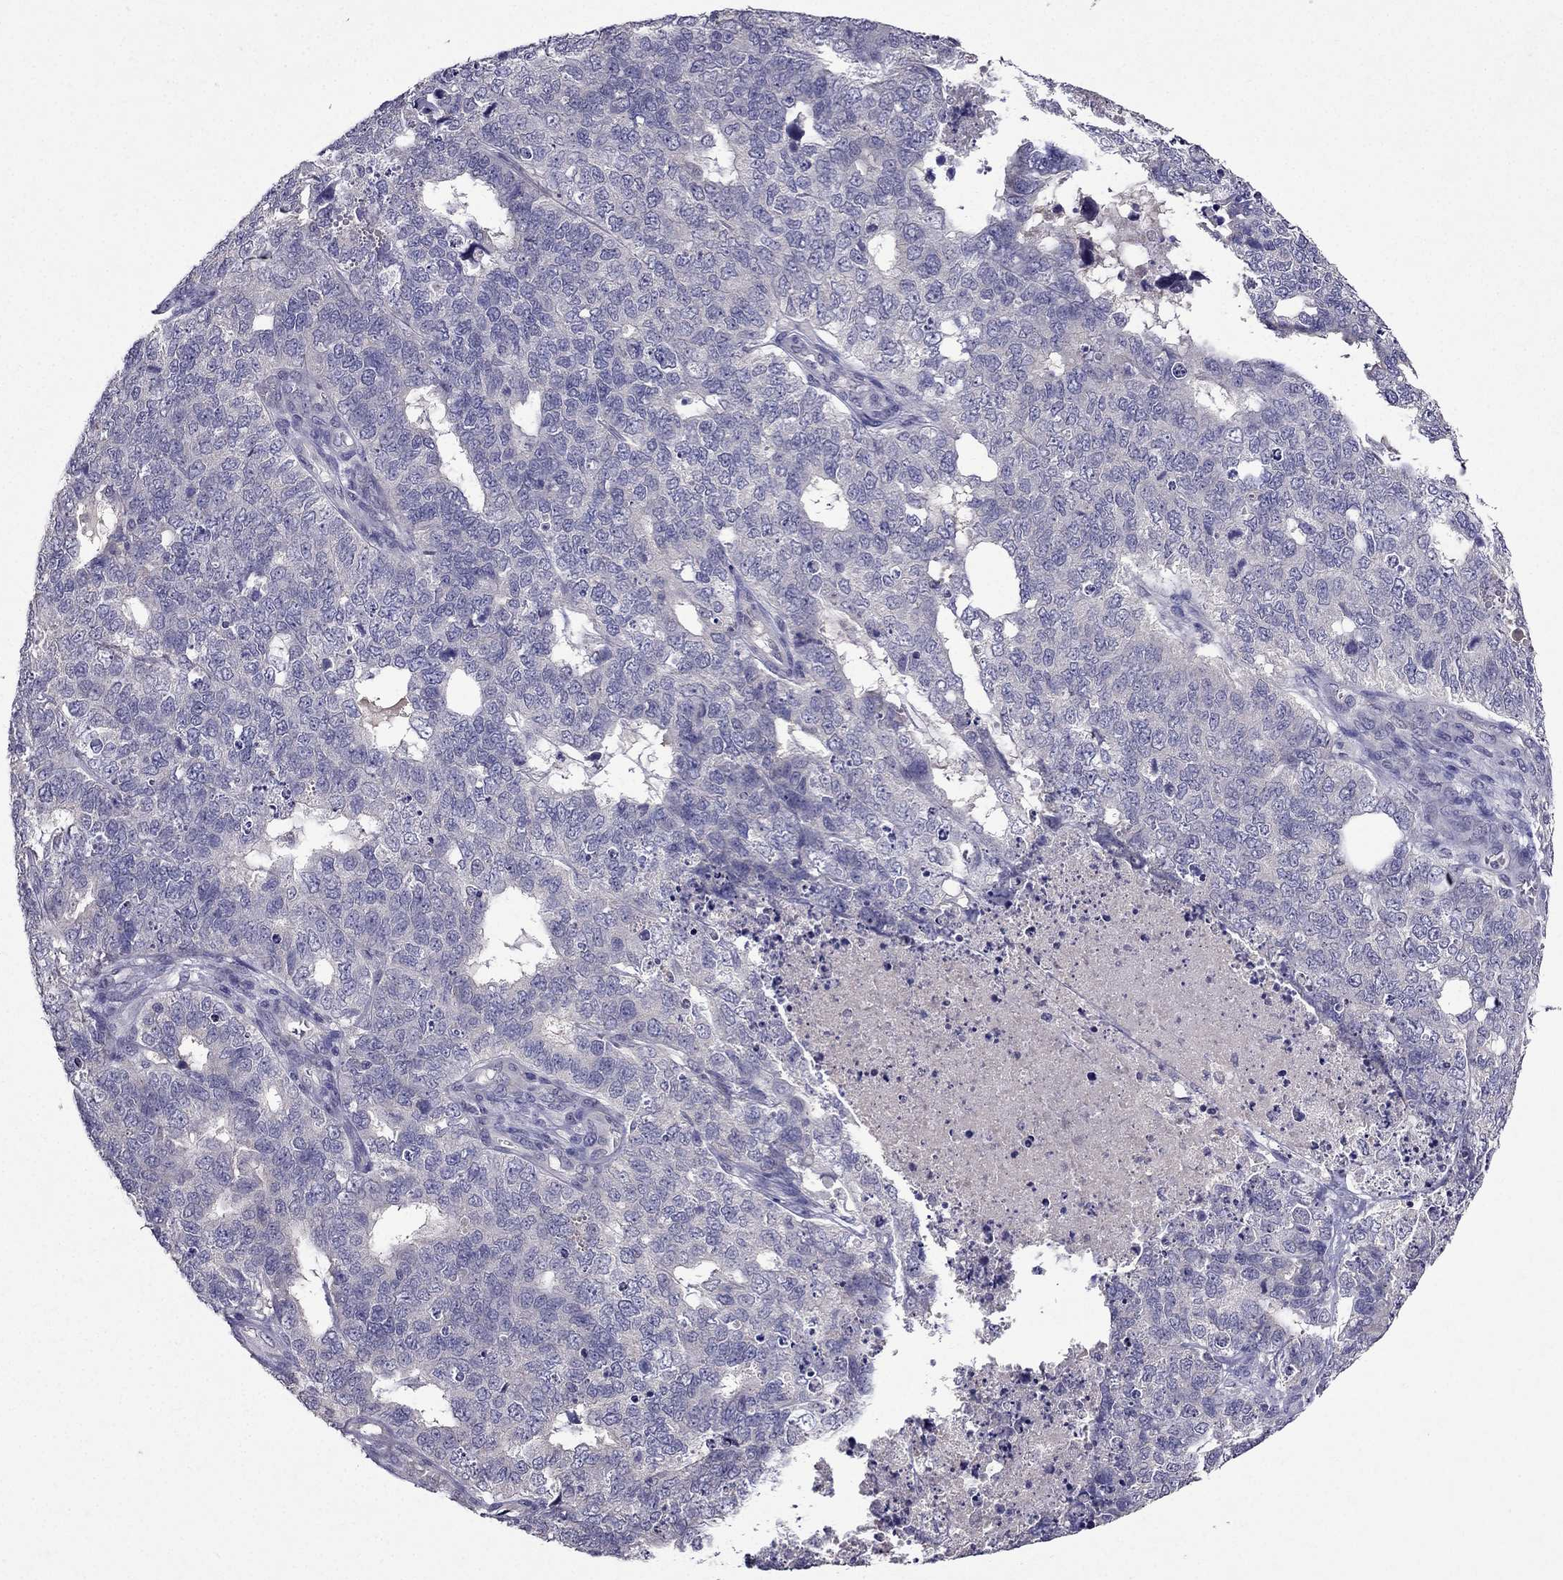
{"staining": {"intensity": "negative", "quantity": "none", "location": "none"}, "tissue": "cervical cancer", "cell_type": "Tumor cells", "image_type": "cancer", "snomed": [{"axis": "morphology", "description": "Squamous cell carcinoma, NOS"}, {"axis": "topography", "description": "Cervix"}], "caption": "This is a micrograph of IHC staining of squamous cell carcinoma (cervical), which shows no positivity in tumor cells.", "gene": "DUSP15", "patient": {"sex": "female", "age": 63}}